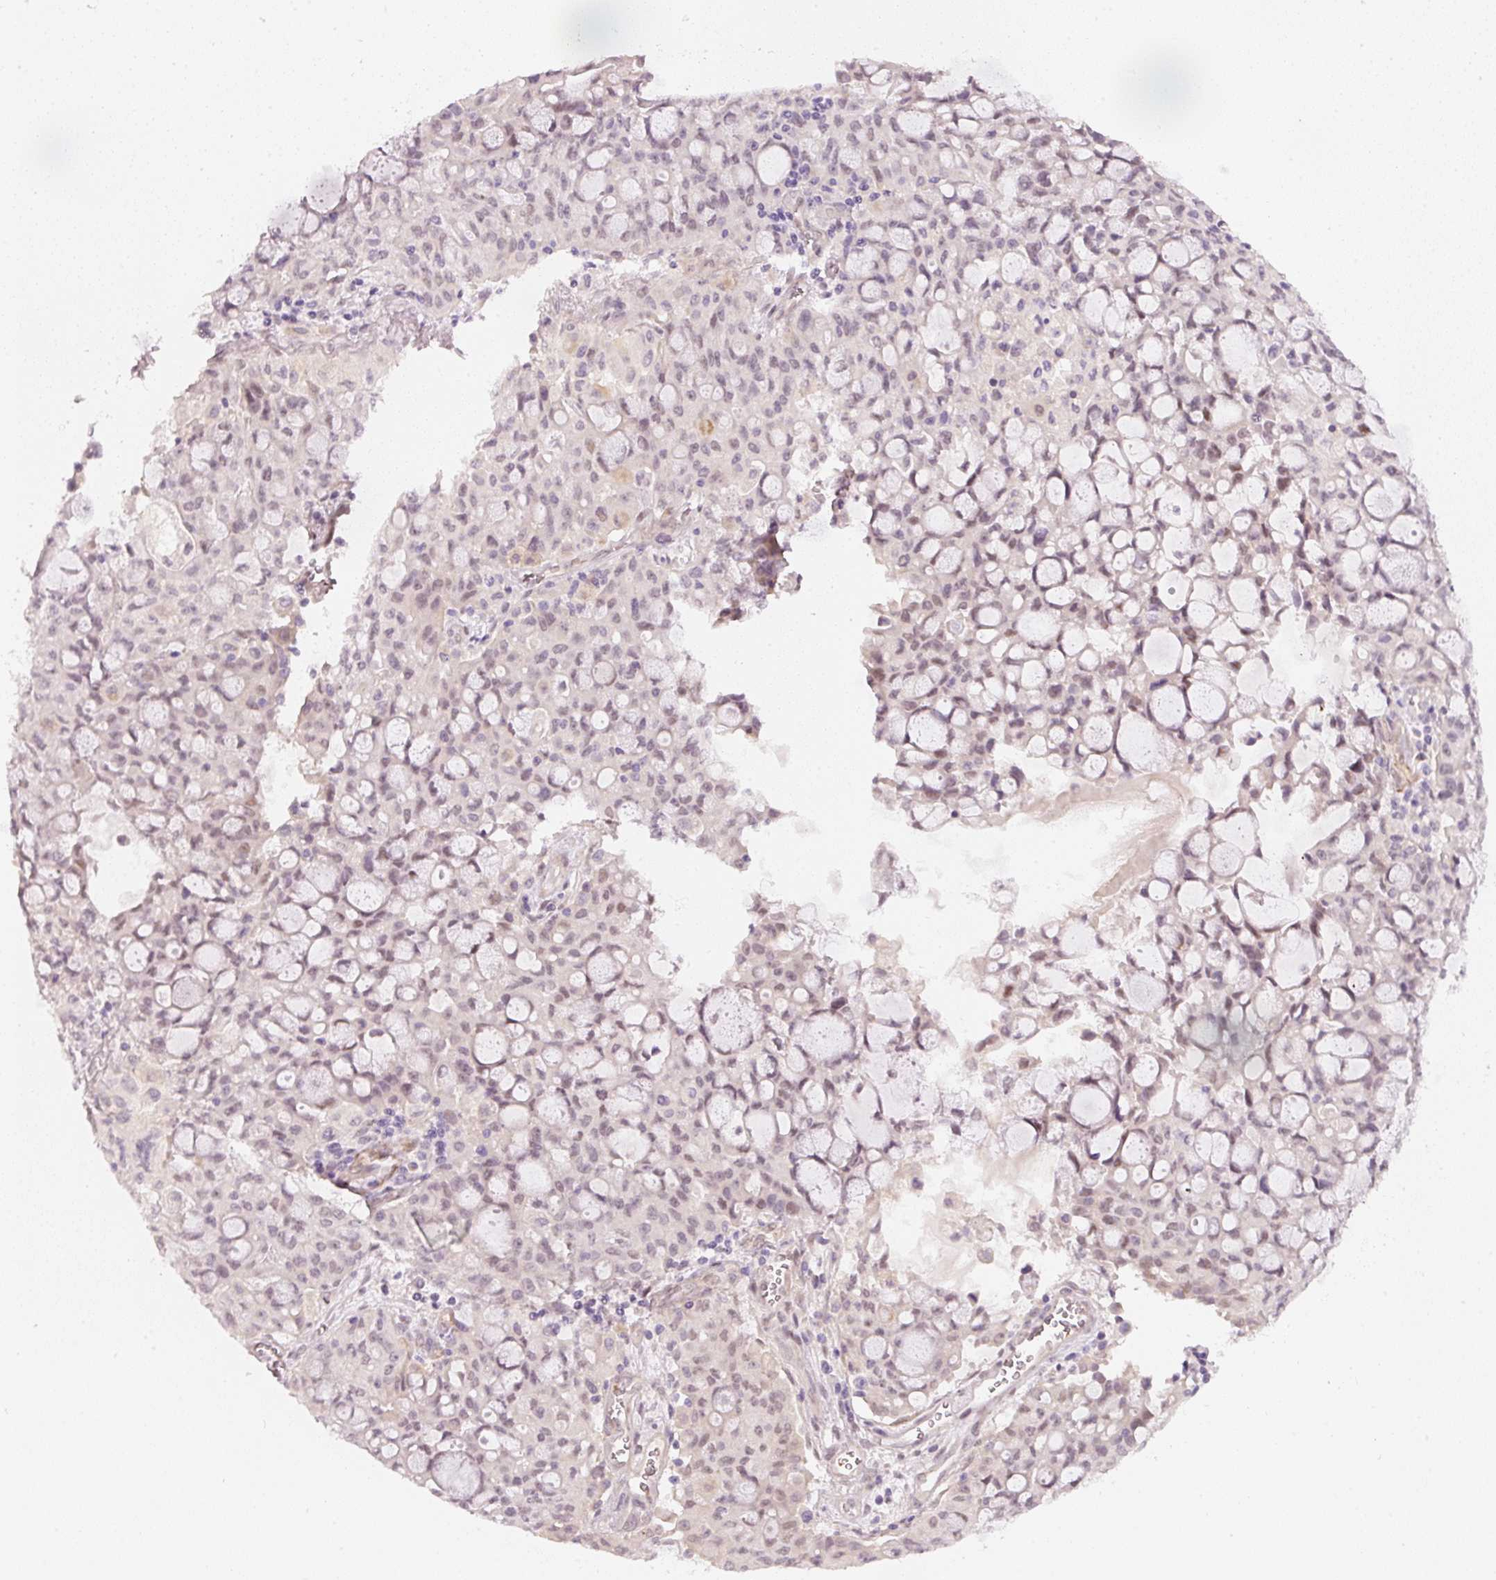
{"staining": {"intensity": "weak", "quantity": "25%-75%", "location": "nuclear"}, "tissue": "lung cancer", "cell_type": "Tumor cells", "image_type": "cancer", "snomed": [{"axis": "morphology", "description": "Adenocarcinoma, NOS"}, {"axis": "topography", "description": "Lung"}], "caption": "Weak nuclear protein expression is identified in about 25%-75% of tumor cells in lung adenocarcinoma. The protein of interest is stained brown, and the nuclei are stained in blue (DAB IHC with brightfield microscopy, high magnification).", "gene": "TOGARAM1", "patient": {"sex": "female", "age": 44}}